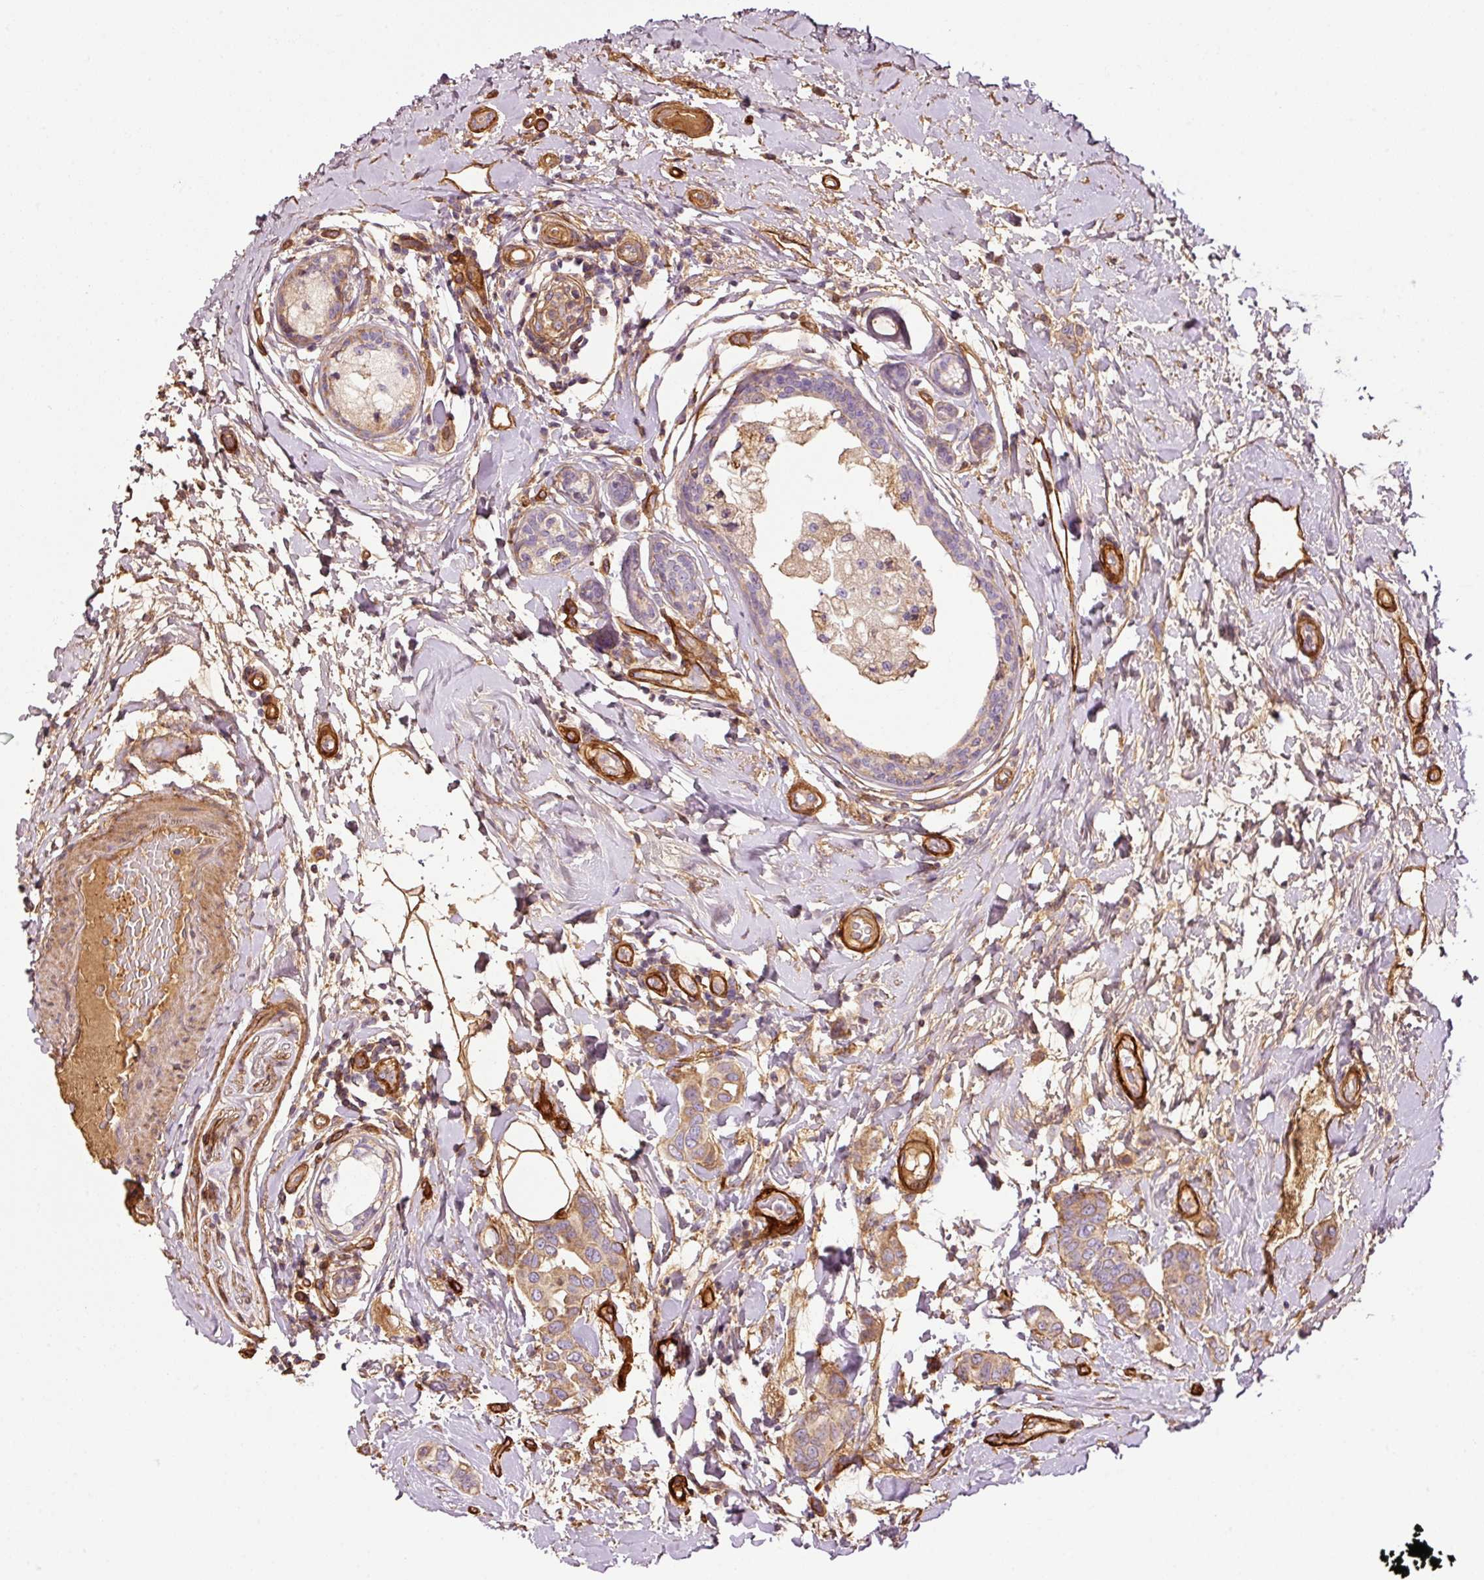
{"staining": {"intensity": "moderate", "quantity": ">75%", "location": "cytoplasmic/membranous"}, "tissue": "breast cancer", "cell_type": "Tumor cells", "image_type": "cancer", "snomed": [{"axis": "morphology", "description": "Lobular carcinoma"}, {"axis": "topography", "description": "Breast"}], "caption": "Protein staining exhibits moderate cytoplasmic/membranous staining in approximately >75% of tumor cells in lobular carcinoma (breast).", "gene": "NID2", "patient": {"sex": "female", "age": 51}}